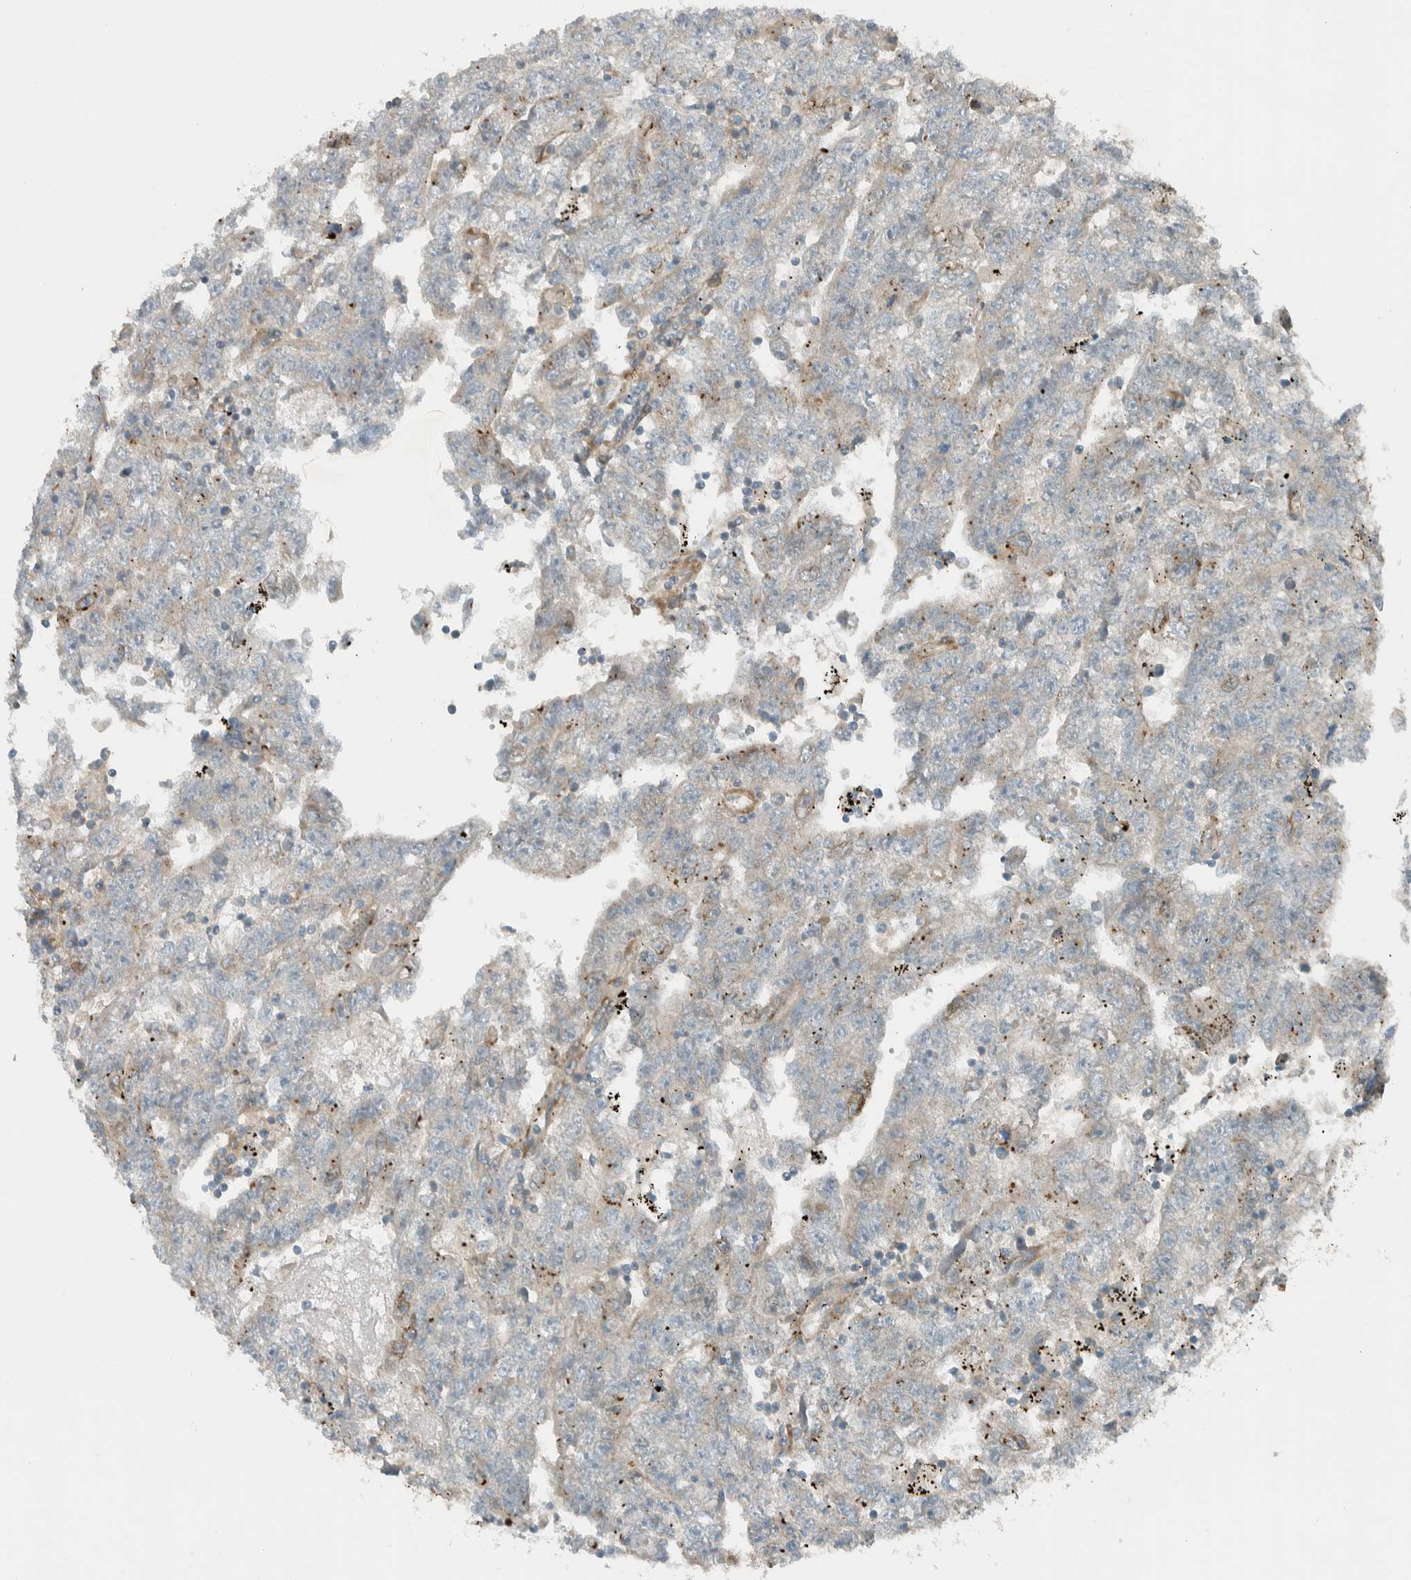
{"staining": {"intensity": "negative", "quantity": "none", "location": "none"}, "tissue": "testis cancer", "cell_type": "Tumor cells", "image_type": "cancer", "snomed": [{"axis": "morphology", "description": "Carcinoma, Embryonal, NOS"}, {"axis": "topography", "description": "Testis"}], "caption": "A high-resolution histopathology image shows immunohistochemistry staining of embryonal carcinoma (testis), which demonstrates no significant positivity in tumor cells.", "gene": "EXOC7", "patient": {"sex": "male", "age": 25}}